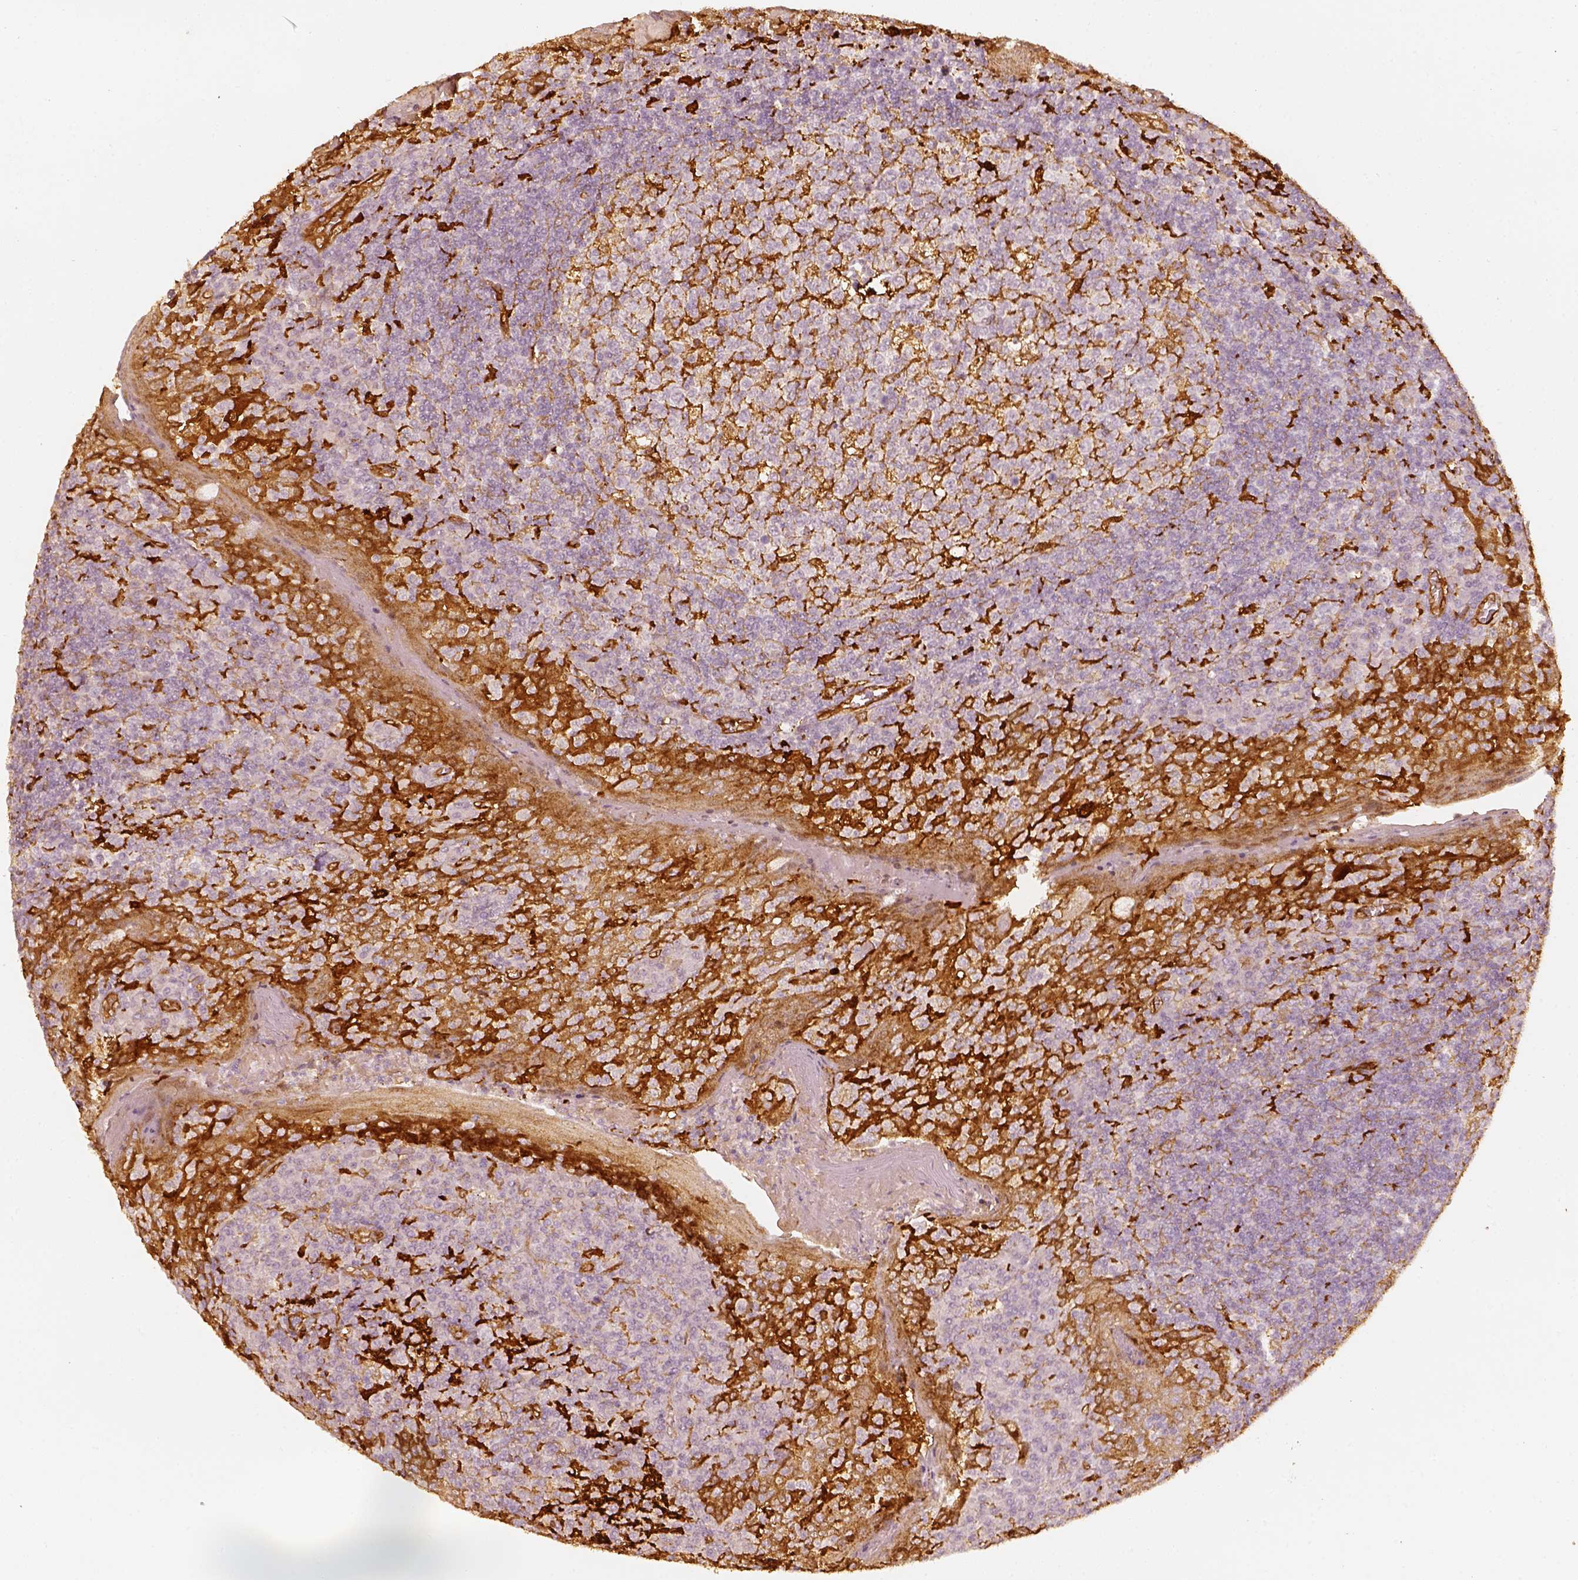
{"staining": {"intensity": "moderate", "quantity": "<25%", "location": "cytoplasmic/membranous"}, "tissue": "tonsil", "cell_type": "Germinal center cells", "image_type": "normal", "snomed": [{"axis": "morphology", "description": "Normal tissue, NOS"}, {"axis": "topography", "description": "Tonsil"}], "caption": "Protein staining of unremarkable tonsil displays moderate cytoplasmic/membranous expression in about <25% of germinal center cells. The protein is stained brown, and the nuclei are stained in blue (DAB IHC with brightfield microscopy, high magnification).", "gene": "FSCN1", "patient": {"sex": "female", "age": 13}}